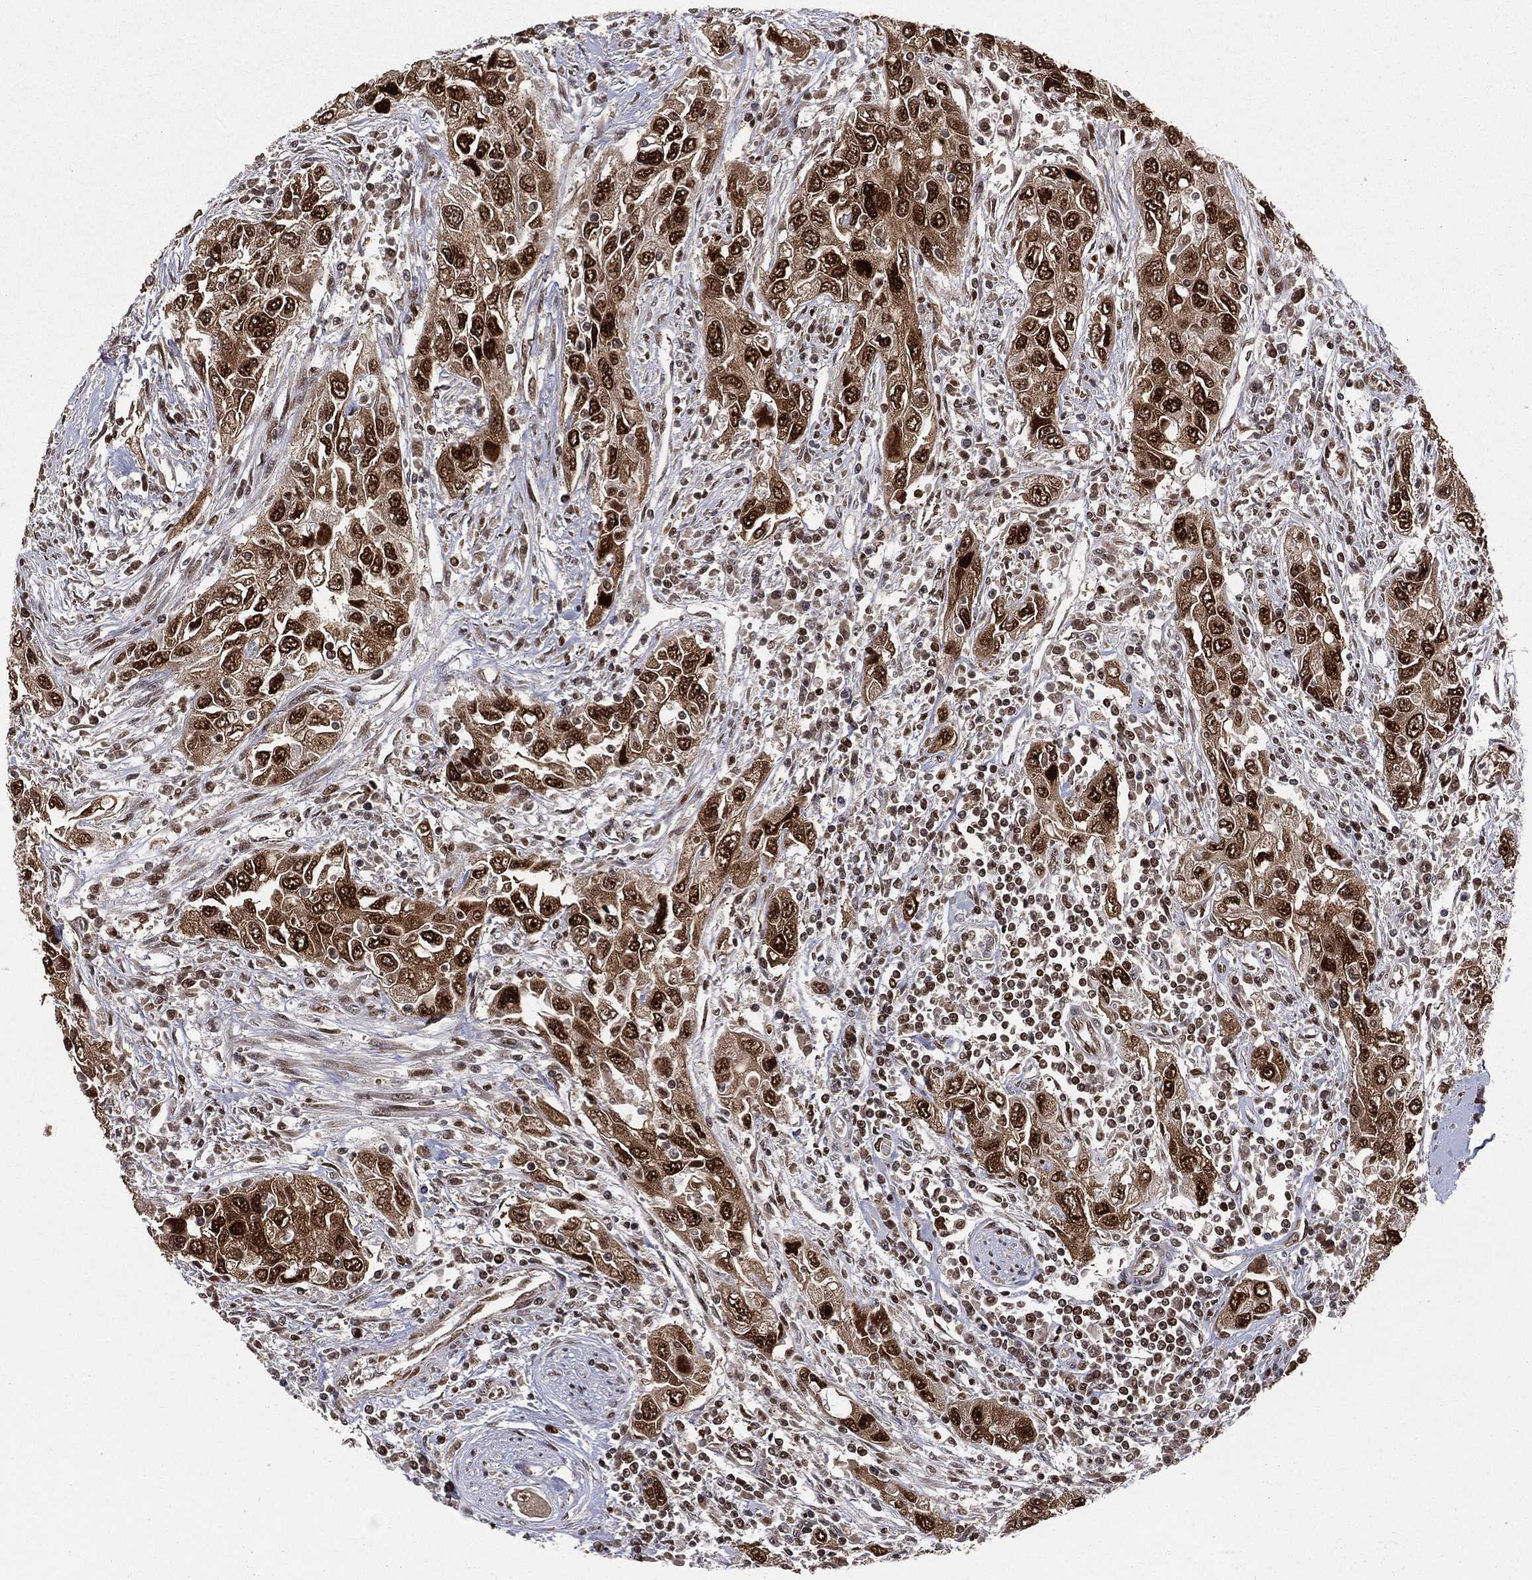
{"staining": {"intensity": "strong", "quantity": ">75%", "location": "nuclear"}, "tissue": "urothelial cancer", "cell_type": "Tumor cells", "image_type": "cancer", "snomed": [{"axis": "morphology", "description": "Urothelial carcinoma, High grade"}, {"axis": "topography", "description": "Urinary bladder"}], "caption": "Urothelial cancer stained with immunohistochemistry (IHC) exhibits strong nuclear staining in about >75% of tumor cells.", "gene": "POLB", "patient": {"sex": "male", "age": 76}}